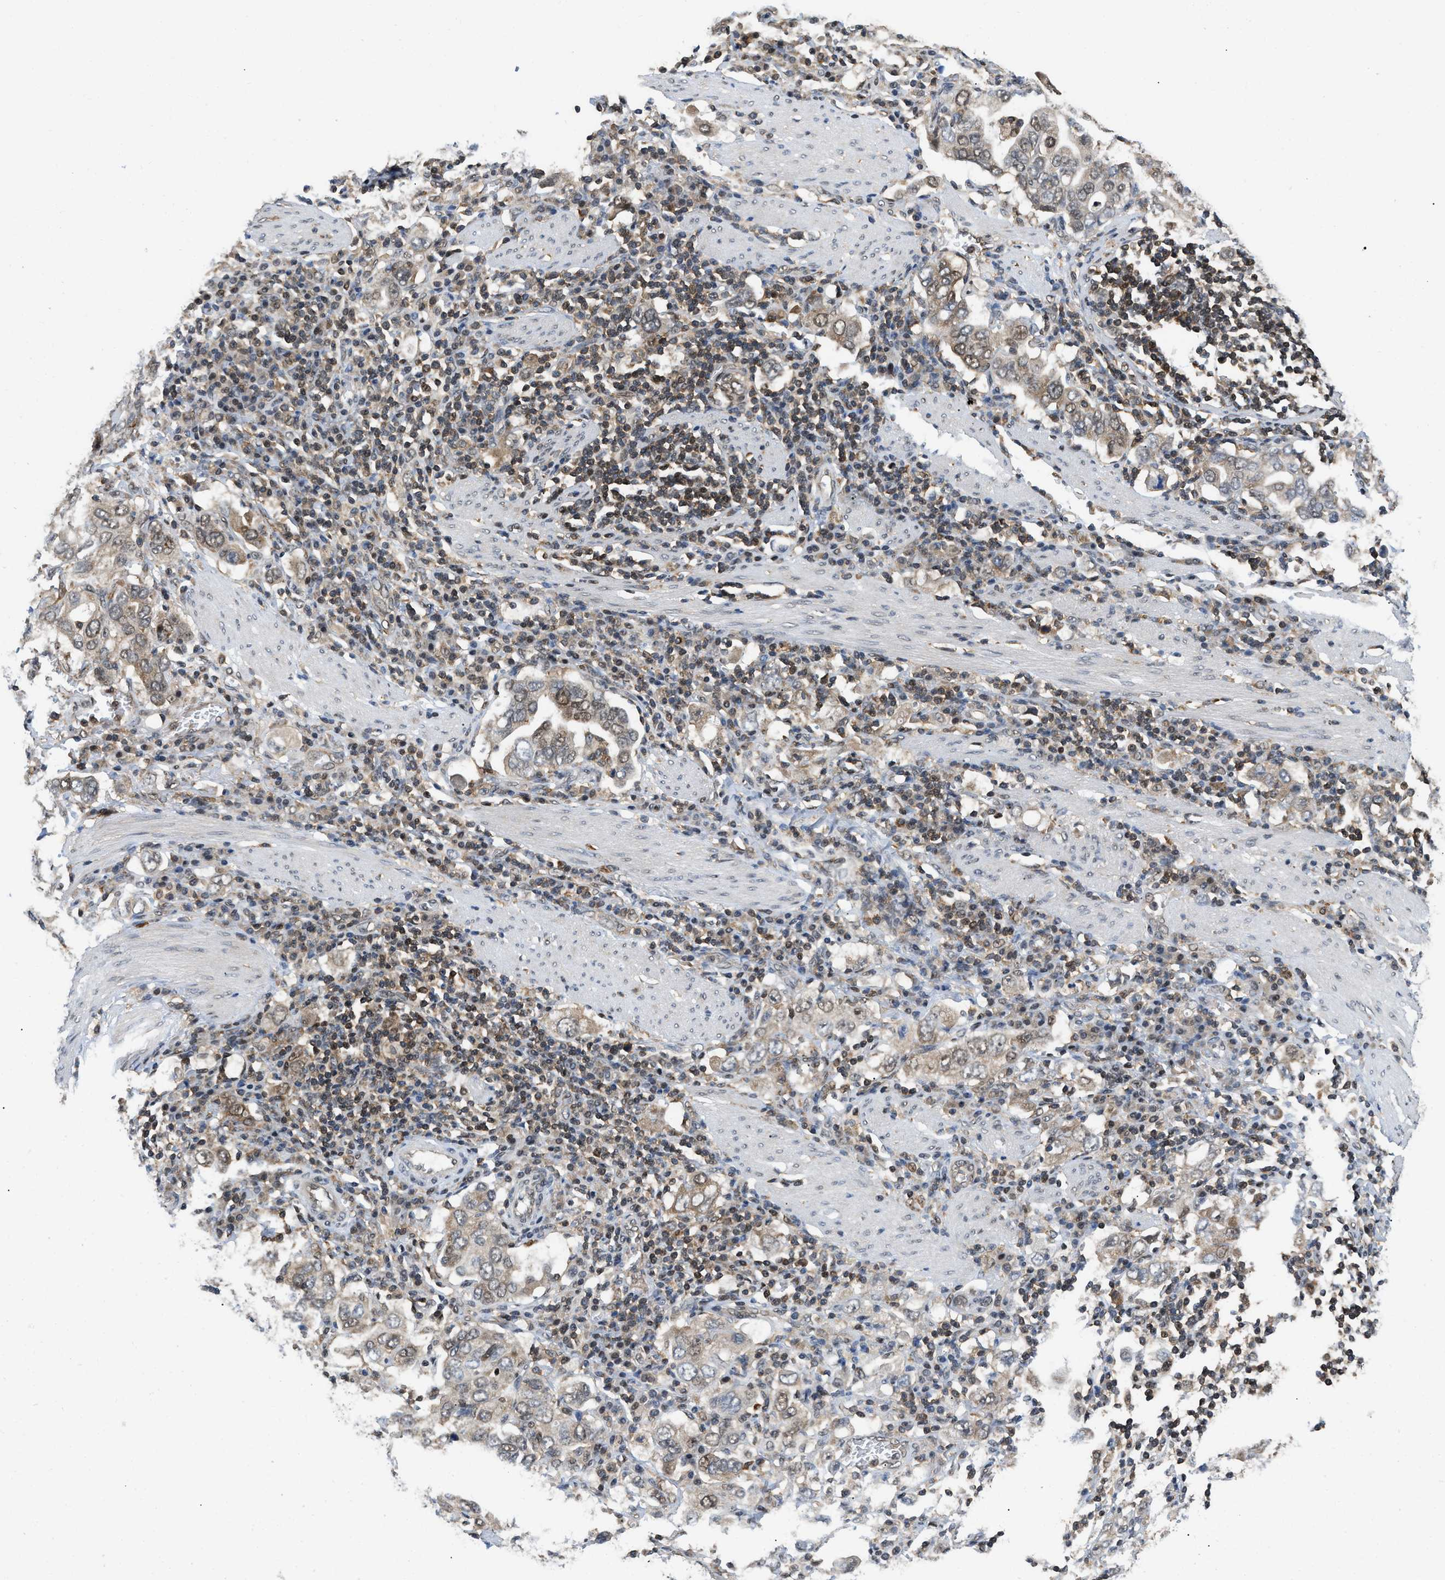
{"staining": {"intensity": "weak", "quantity": "25%-75%", "location": "cytoplasmic/membranous,nuclear"}, "tissue": "stomach cancer", "cell_type": "Tumor cells", "image_type": "cancer", "snomed": [{"axis": "morphology", "description": "Adenocarcinoma, NOS"}, {"axis": "topography", "description": "Stomach, upper"}], "caption": "IHC (DAB (3,3'-diaminobenzidine)) staining of human stomach cancer displays weak cytoplasmic/membranous and nuclear protein staining in about 25%-75% of tumor cells.", "gene": "ATF7IP", "patient": {"sex": "male", "age": 62}}